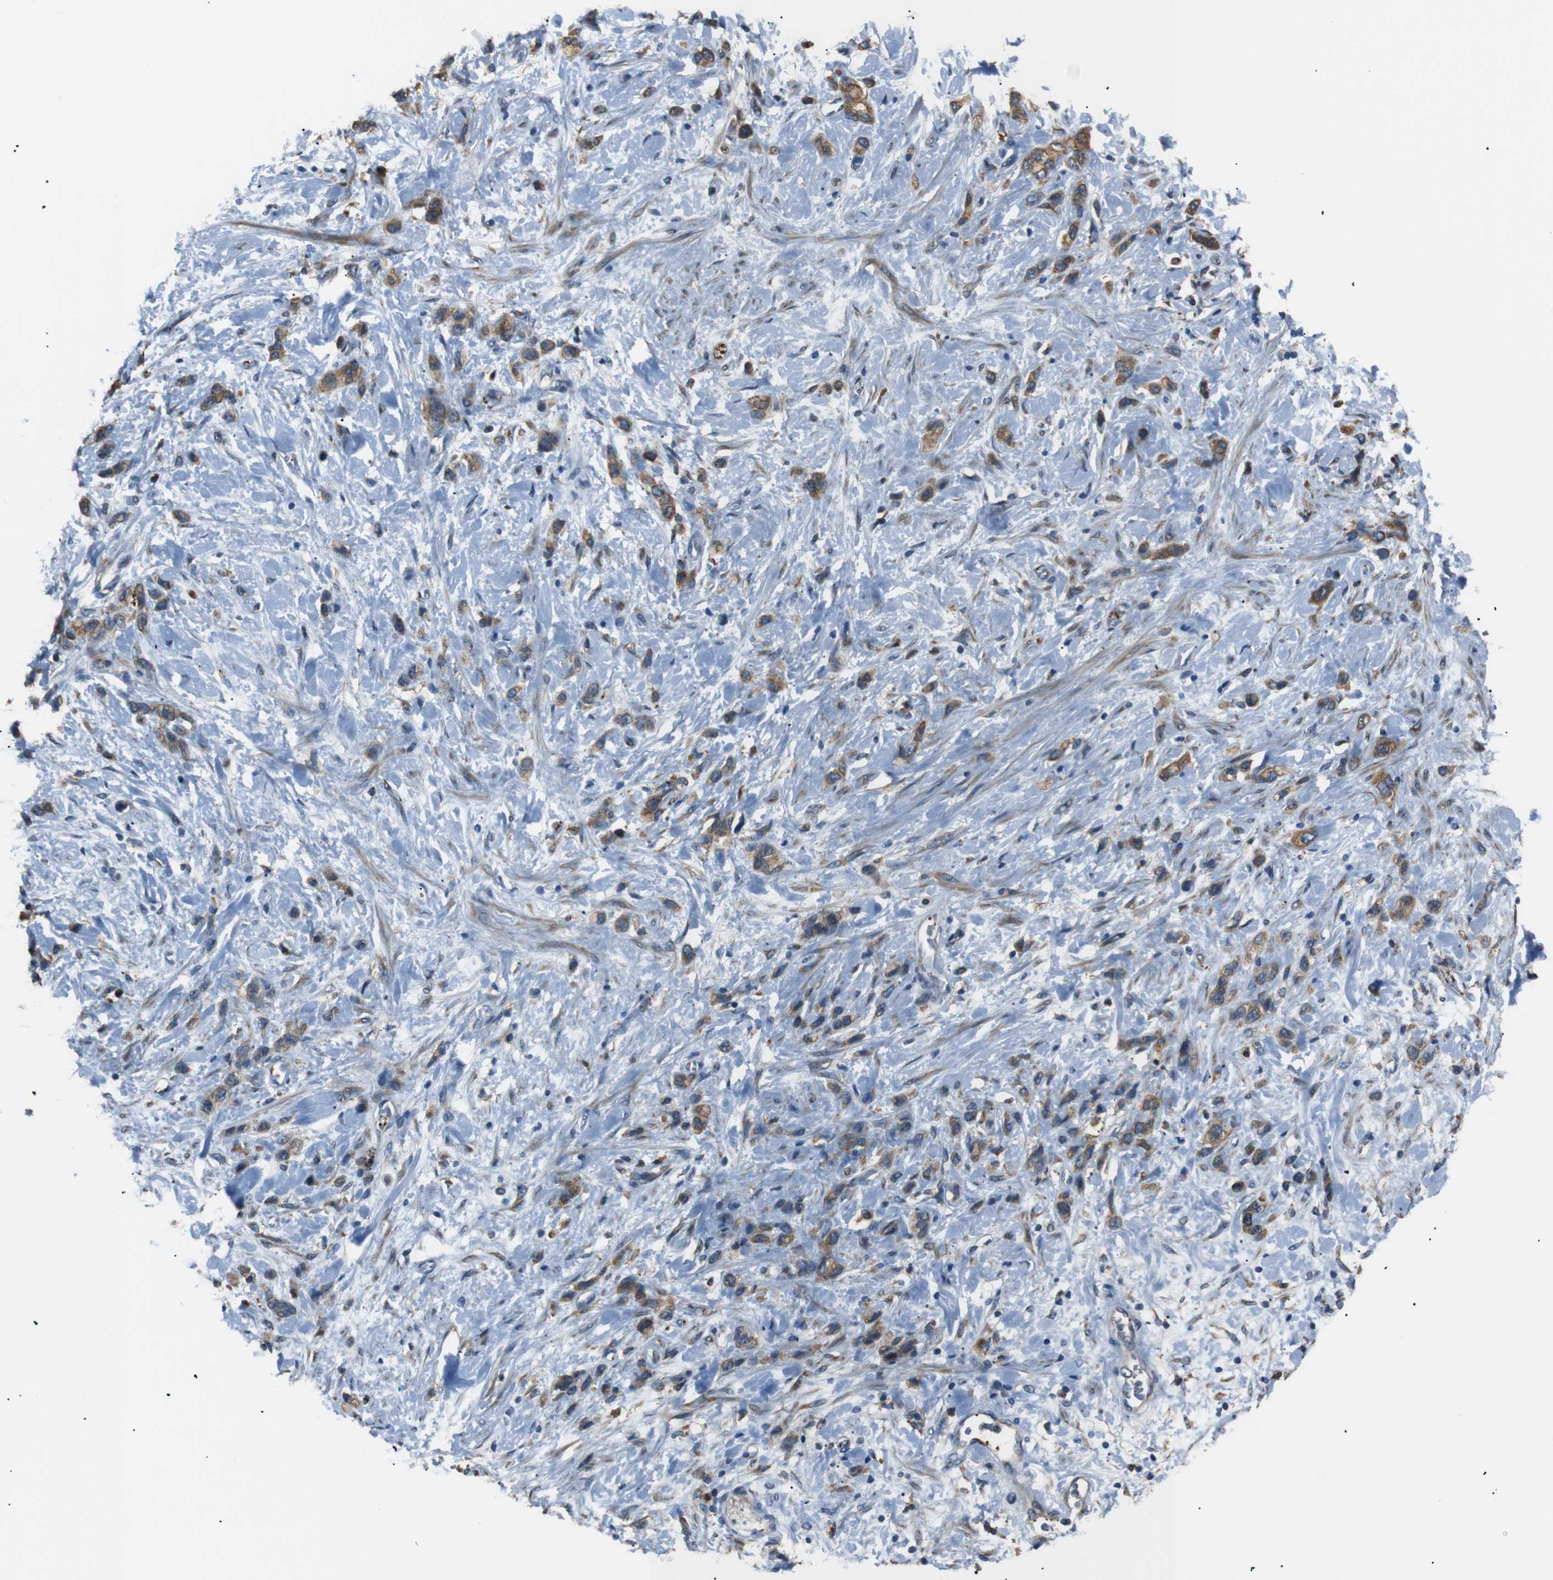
{"staining": {"intensity": "moderate", "quantity": ">75%", "location": "cytoplasmic/membranous"}, "tissue": "stomach cancer", "cell_type": "Tumor cells", "image_type": "cancer", "snomed": [{"axis": "morphology", "description": "Adenocarcinoma, NOS"}, {"axis": "morphology", "description": "Adenocarcinoma, High grade"}, {"axis": "topography", "description": "Stomach, upper"}, {"axis": "topography", "description": "Stomach, lower"}], "caption": "Stomach adenocarcinoma (high-grade) stained with immunohistochemistry reveals moderate cytoplasmic/membranous staining in approximately >75% of tumor cells.", "gene": "TMED2", "patient": {"sex": "female", "age": 65}}